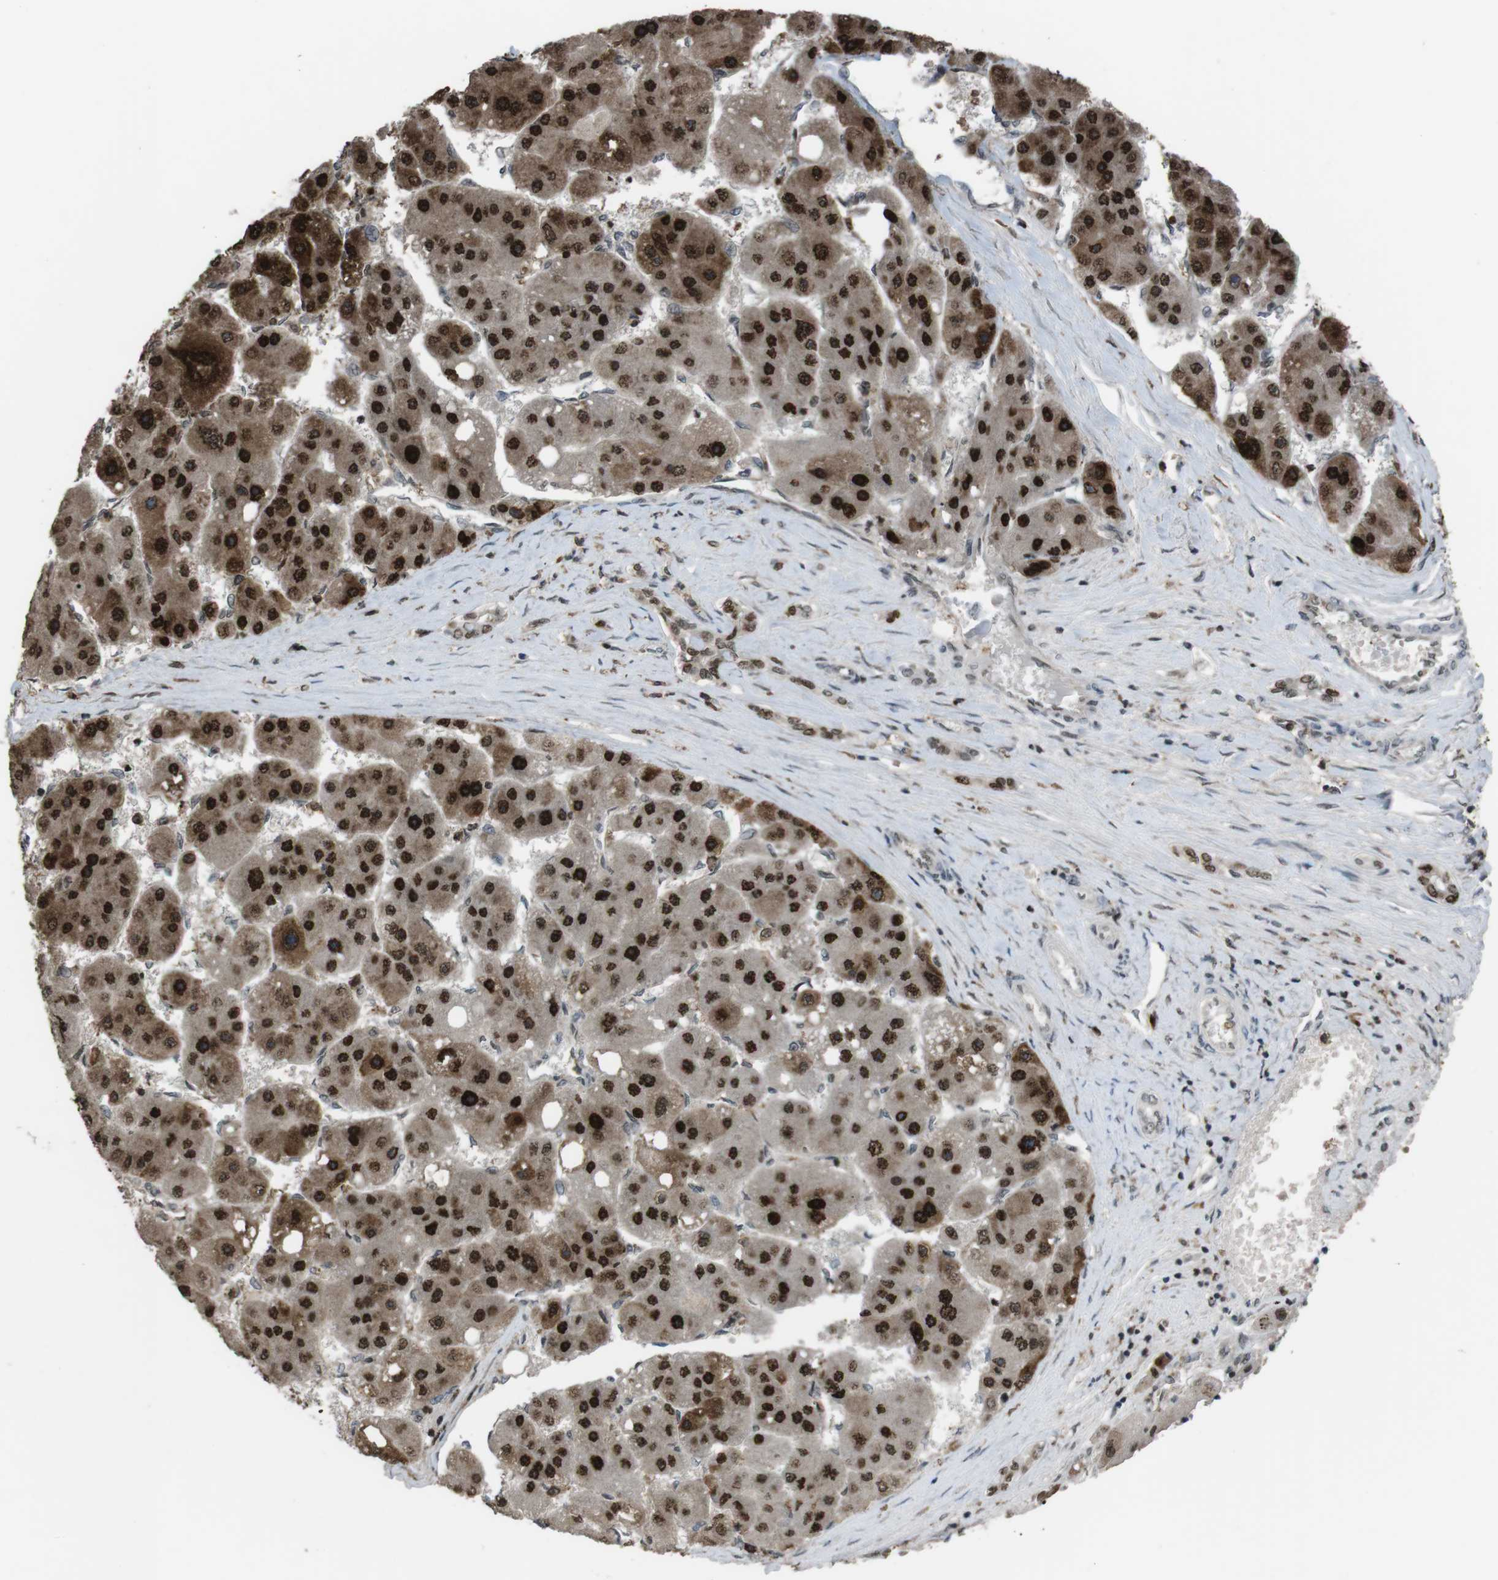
{"staining": {"intensity": "strong", "quantity": ">75%", "location": "cytoplasmic/membranous,nuclear"}, "tissue": "liver cancer", "cell_type": "Tumor cells", "image_type": "cancer", "snomed": [{"axis": "morphology", "description": "Carcinoma, Hepatocellular, NOS"}, {"axis": "topography", "description": "Liver"}], "caption": "The image demonstrates a brown stain indicating the presence of a protein in the cytoplasmic/membranous and nuclear of tumor cells in hepatocellular carcinoma (liver). (DAB (3,3'-diaminobenzidine) IHC, brown staining for protein, blue staining for nuclei).", "gene": "SUB1", "patient": {"sex": "female", "age": 61}}